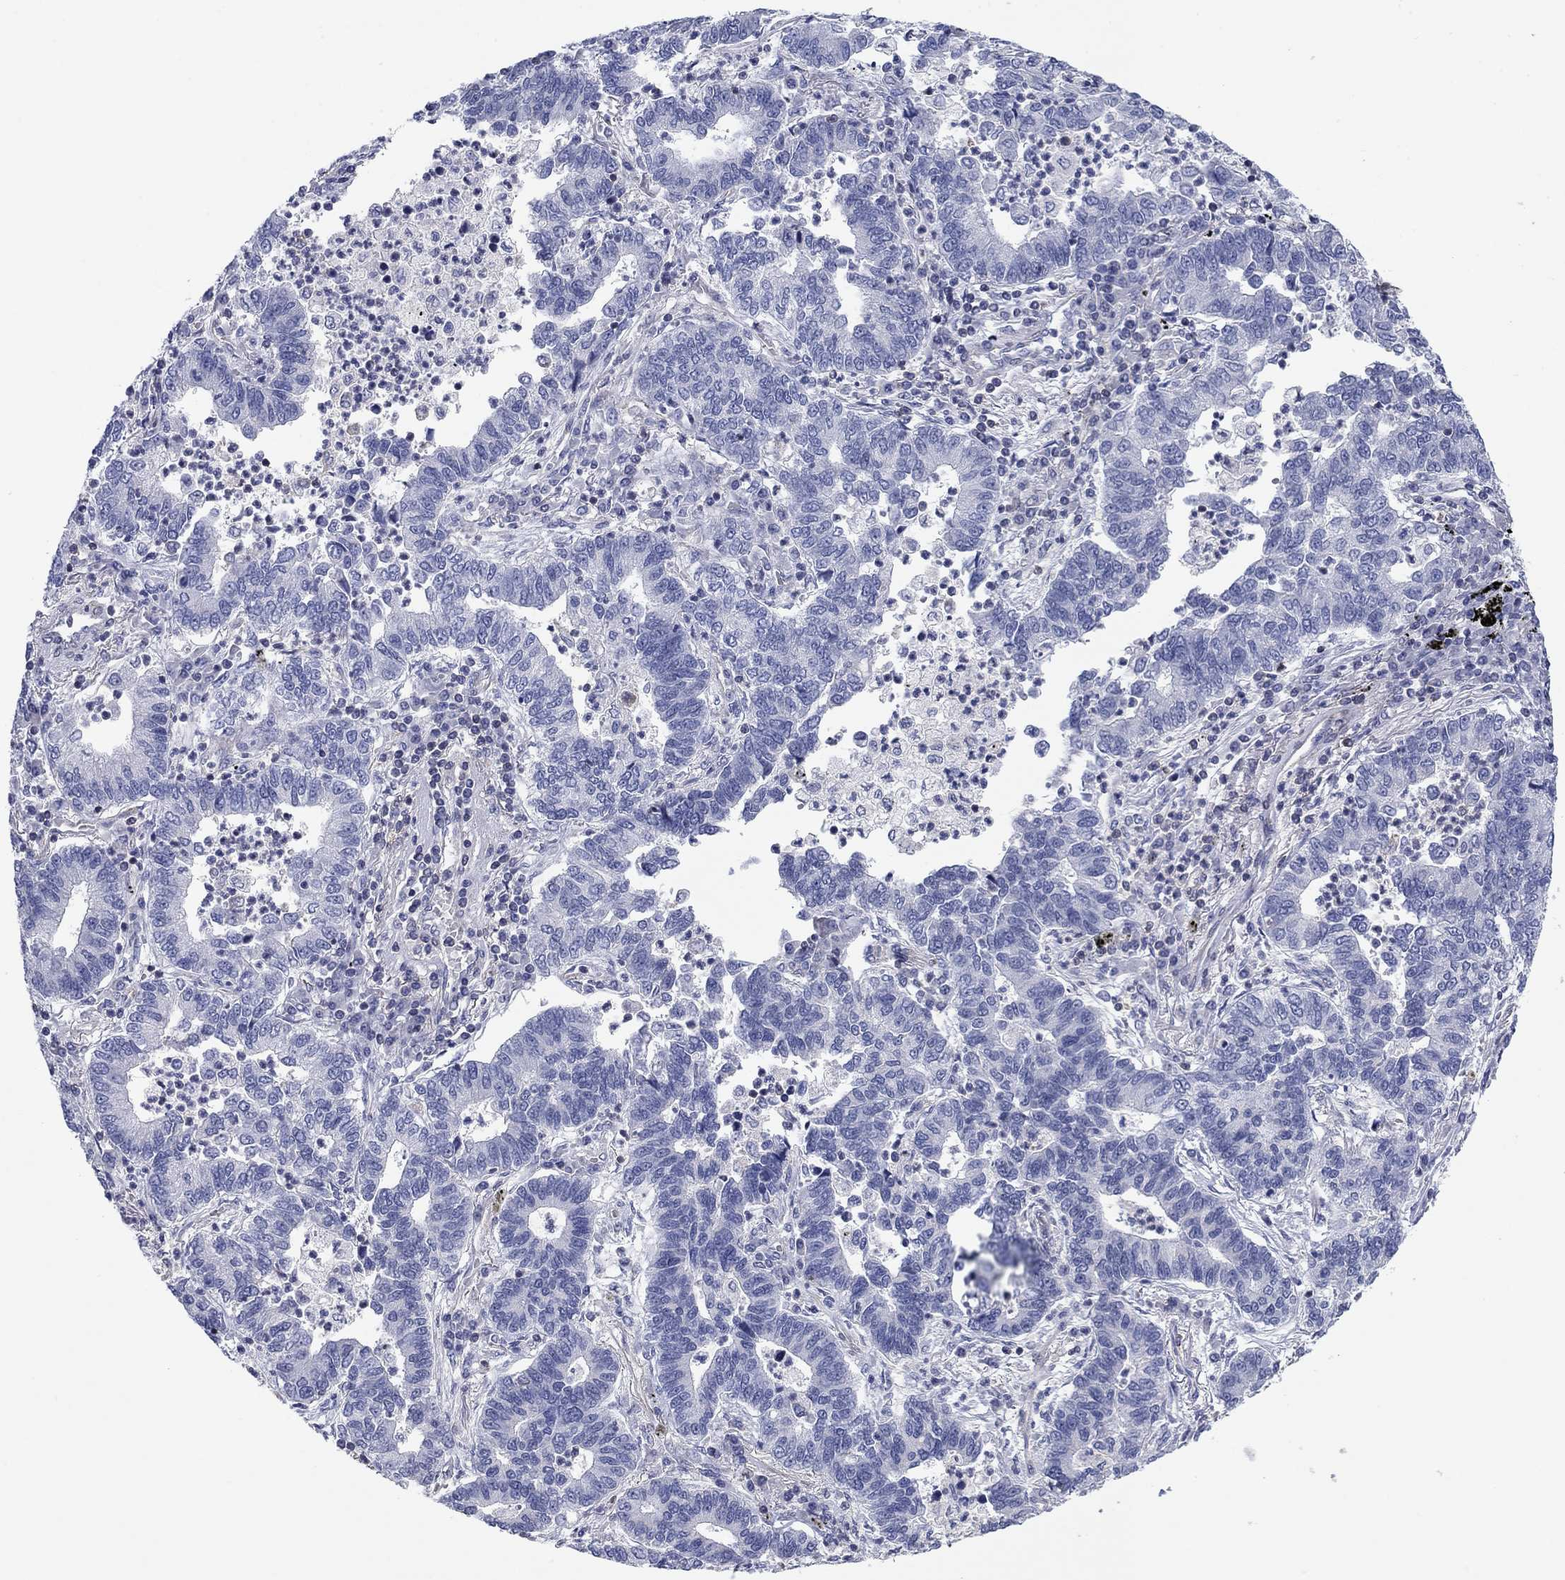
{"staining": {"intensity": "negative", "quantity": "none", "location": "none"}, "tissue": "lung cancer", "cell_type": "Tumor cells", "image_type": "cancer", "snomed": [{"axis": "morphology", "description": "Adenocarcinoma, NOS"}, {"axis": "topography", "description": "Lung"}], "caption": "Tumor cells show no significant positivity in lung cancer (adenocarcinoma).", "gene": "PSD4", "patient": {"sex": "female", "age": 57}}